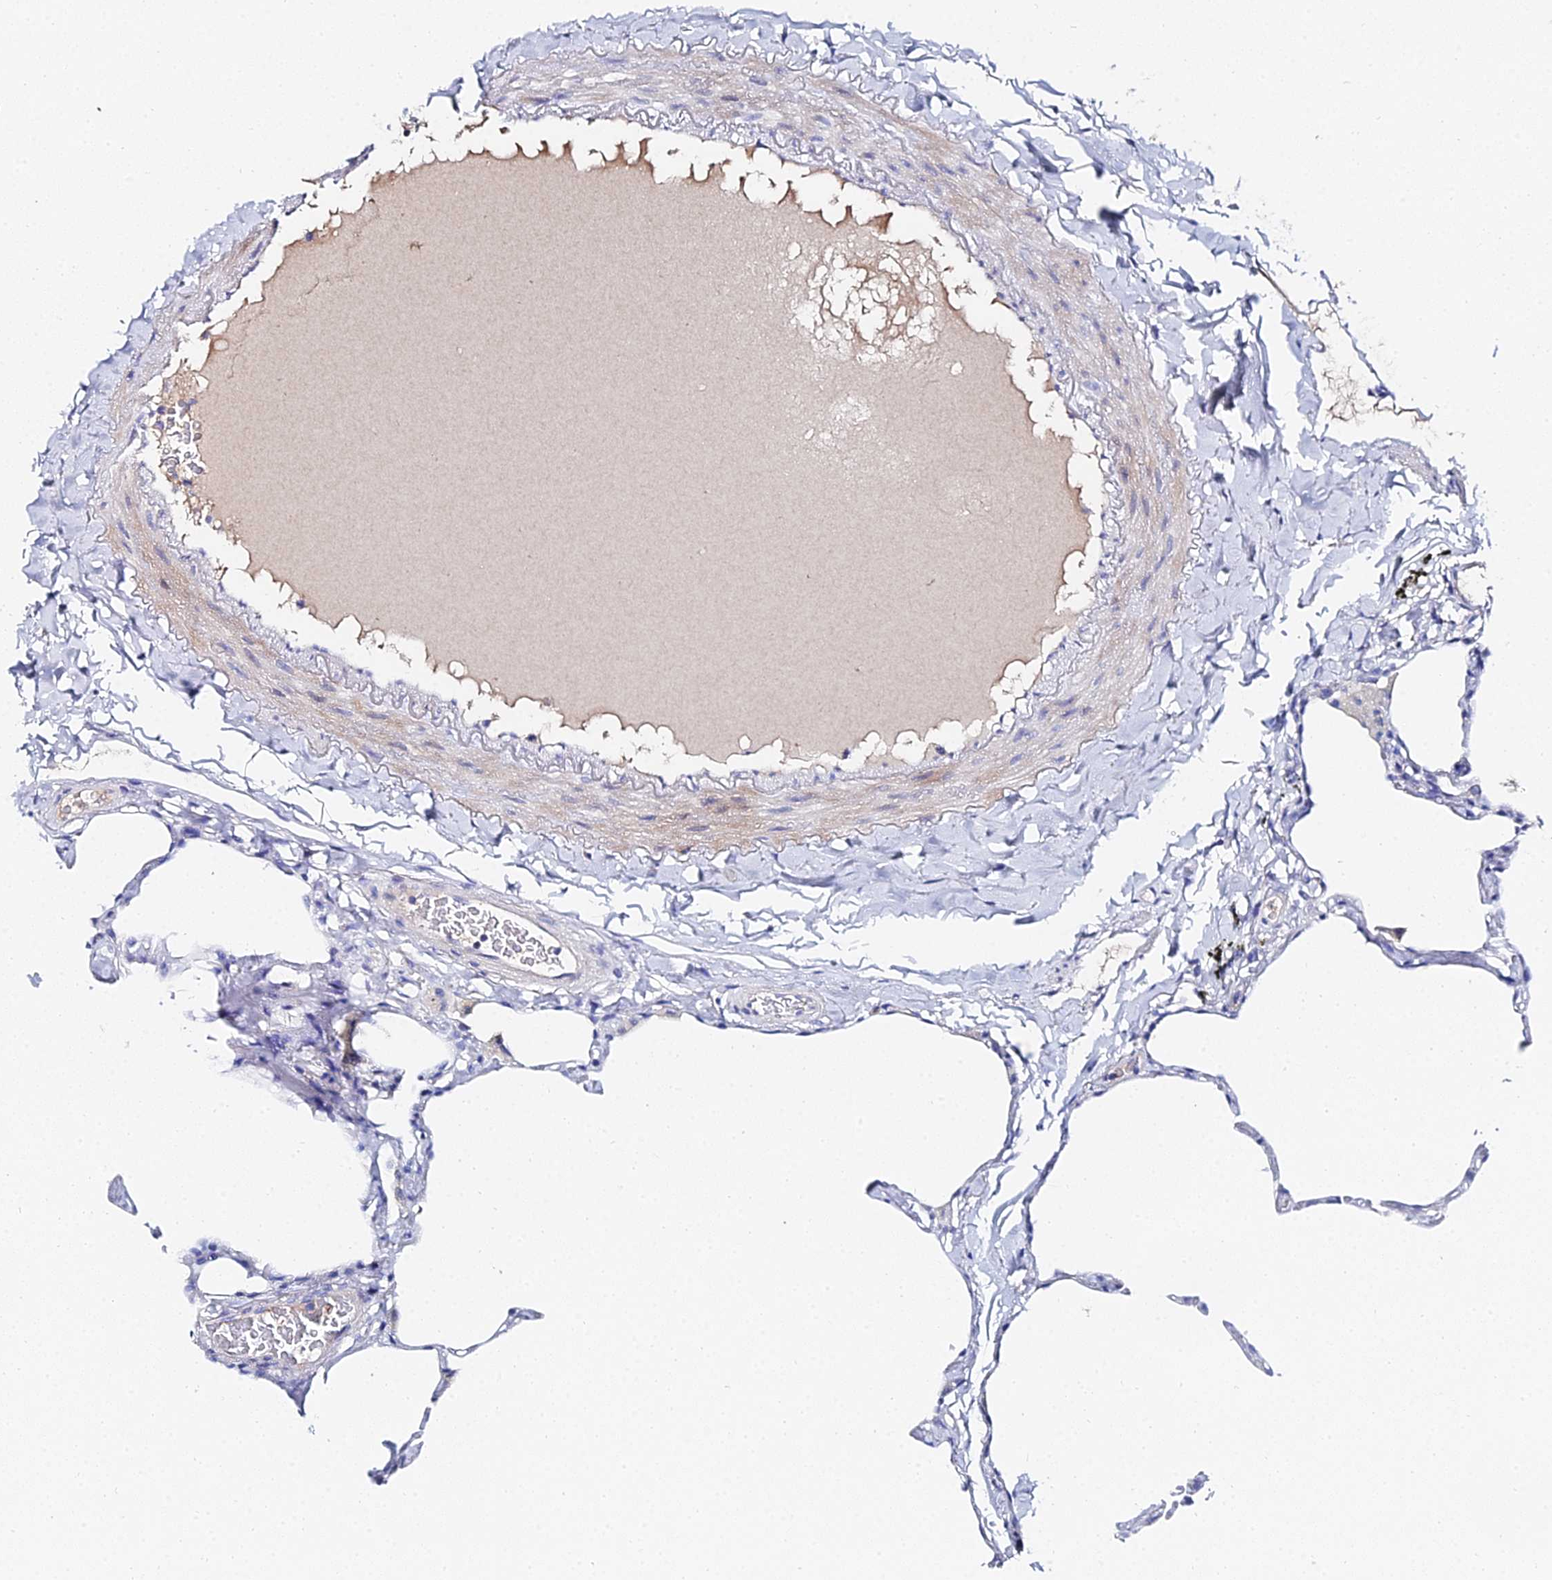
{"staining": {"intensity": "negative", "quantity": "none", "location": "none"}, "tissue": "lung", "cell_type": "Alveolar cells", "image_type": "normal", "snomed": [{"axis": "morphology", "description": "Normal tissue, NOS"}, {"axis": "topography", "description": "Lung"}], "caption": "Lung was stained to show a protein in brown. There is no significant expression in alveolar cells. The staining was performed using DAB (3,3'-diaminobenzidine) to visualize the protein expression in brown, while the nuclei were stained in blue with hematoxylin (Magnification: 20x).", "gene": "KRT17", "patient": {"sex": "male", "age": 65}}